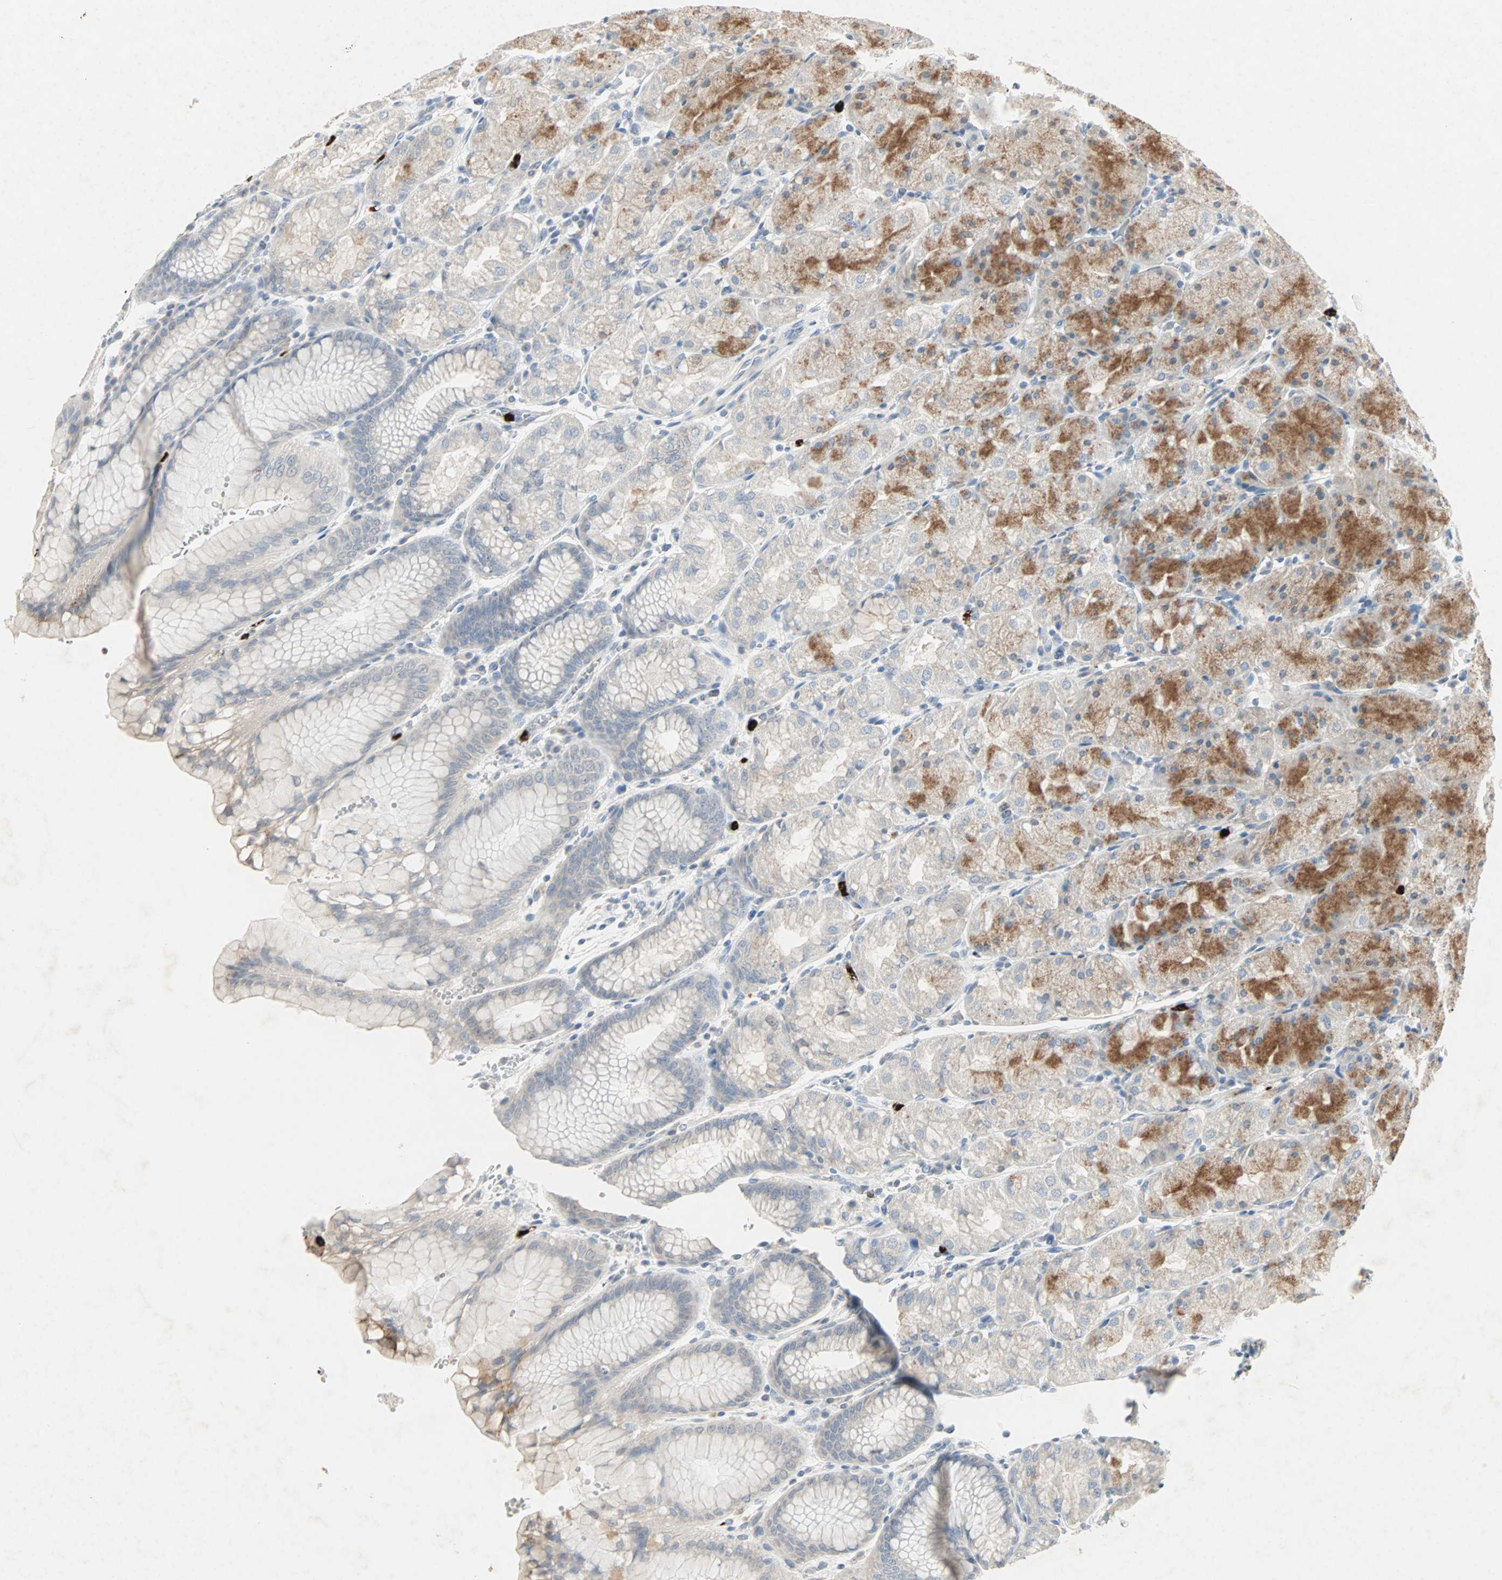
{"staining": {"intensity": "moderate", "quantity": "25%-75%", "location": "cytoplasmic/membranous"}, "tissue": "stomach", "cell_type": "Glandular cells", "image_type": "normal", "snomed": [{"axis": "morphology", "description": "Normal tissue, NOS"}, {"axis": "topography", "description": "Stomach, upper"}, {"axis": "topography", "description": "Stomach"}], "caption": "Glandular cells display medium levels of moderate cytoplasmic/membranous expression in about 25%-75% of cells in unremarkable stomach. Nuclei are stained in blue.", "gene": "CEACAM6", "patient": {"sex": "male", "age": 76}}